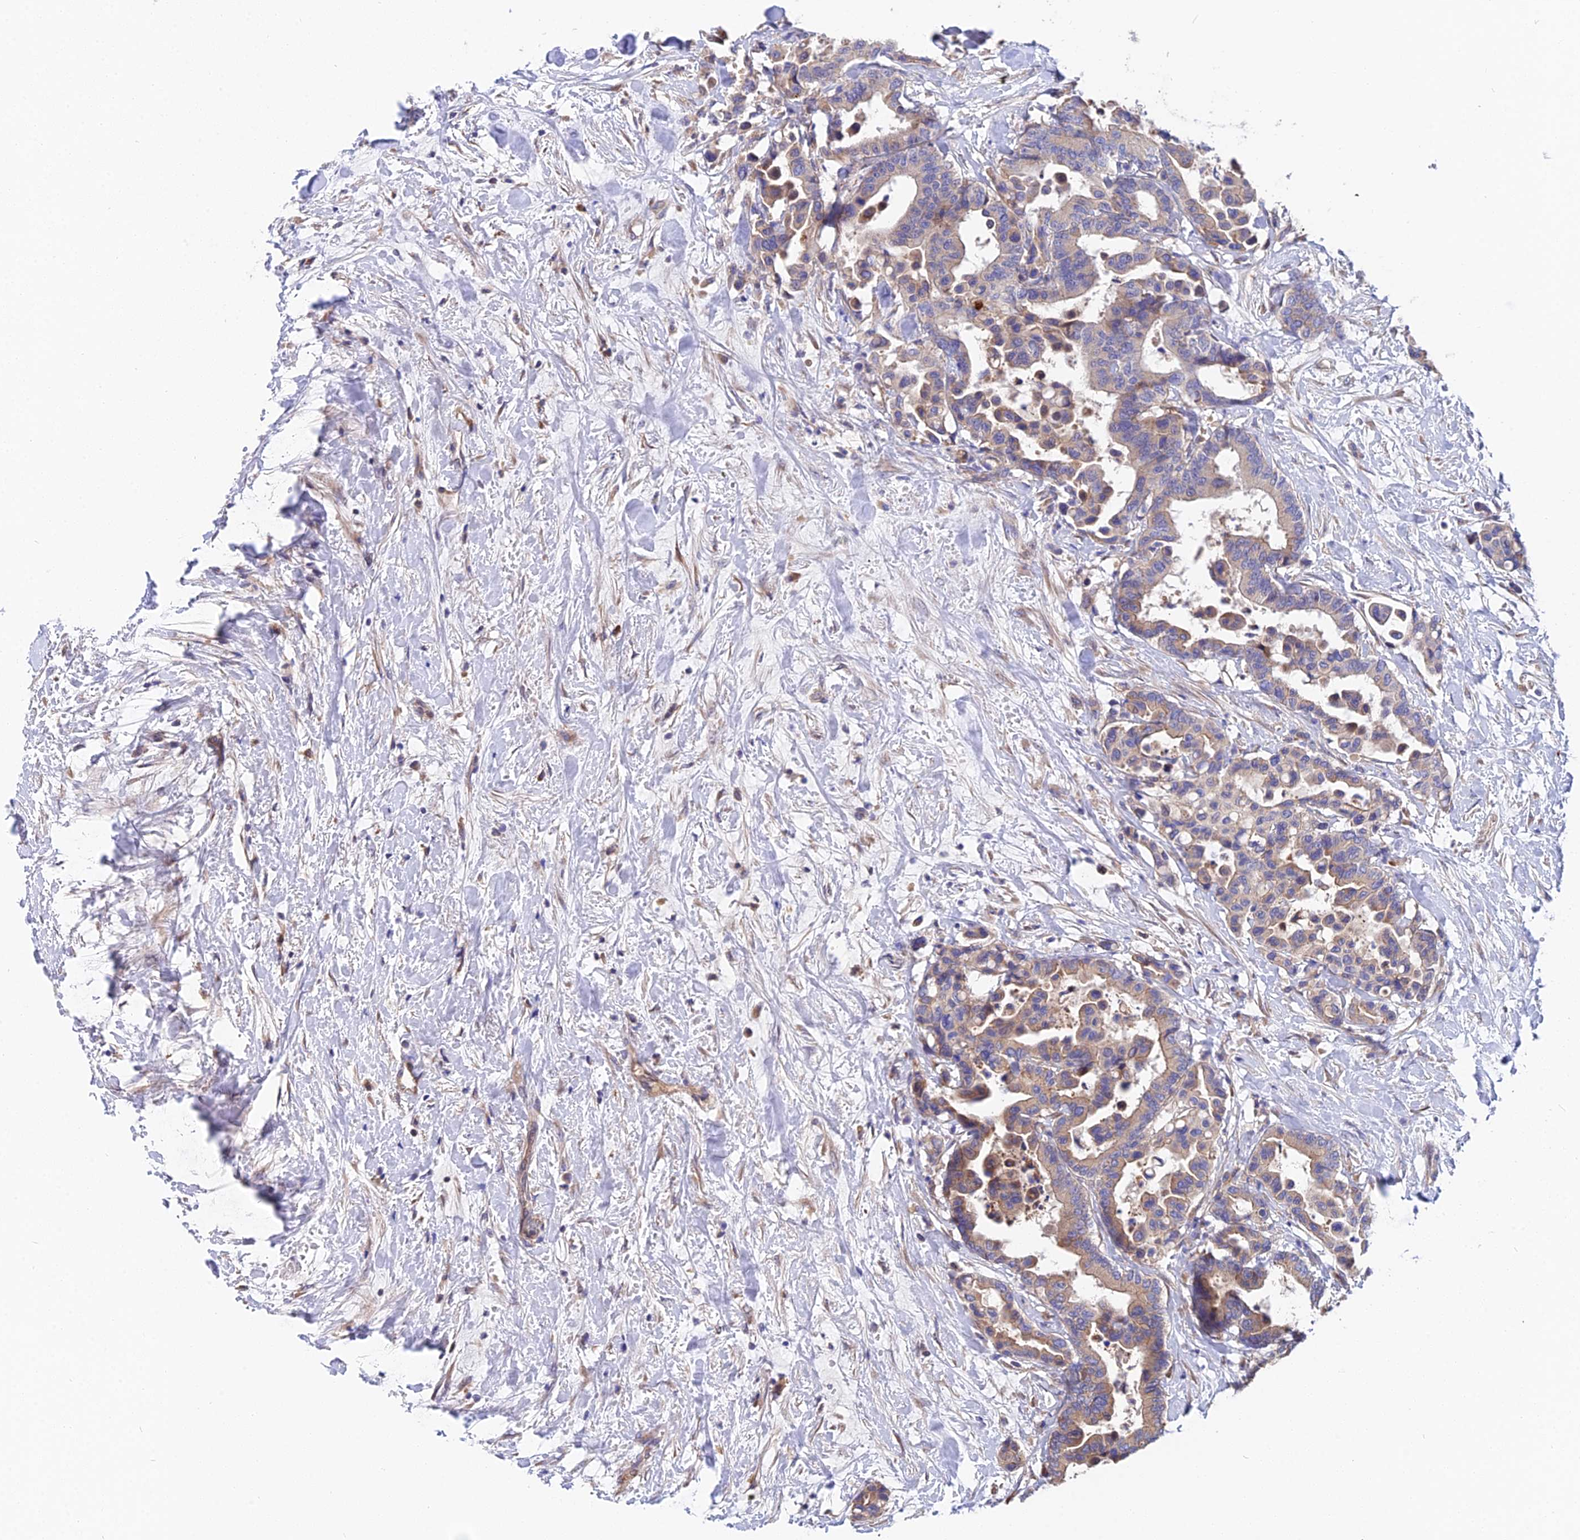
{"staining": {"intensity": "weak", "quantity": "25%-75%", "location": "cytoplasmic/membranous"}, "tissue": "colorectal cancer", "cell_type": "Tumor cells", "image_type": "cancer", "snomed": [{"axis": "morphology", "description": "Normal tissue, NOS"}, {"axis": "morphology", "description": "Adenocarcinoma, NOS"}, {"axis": "topography", "description": "Colon"}], "caption": "Colorectal adenocarcinoma stained with a protein marker demonstrates weak staining in tumor cells.", "gene": "CDC37L1", "patient": {"sex": "male", "age": 82}}